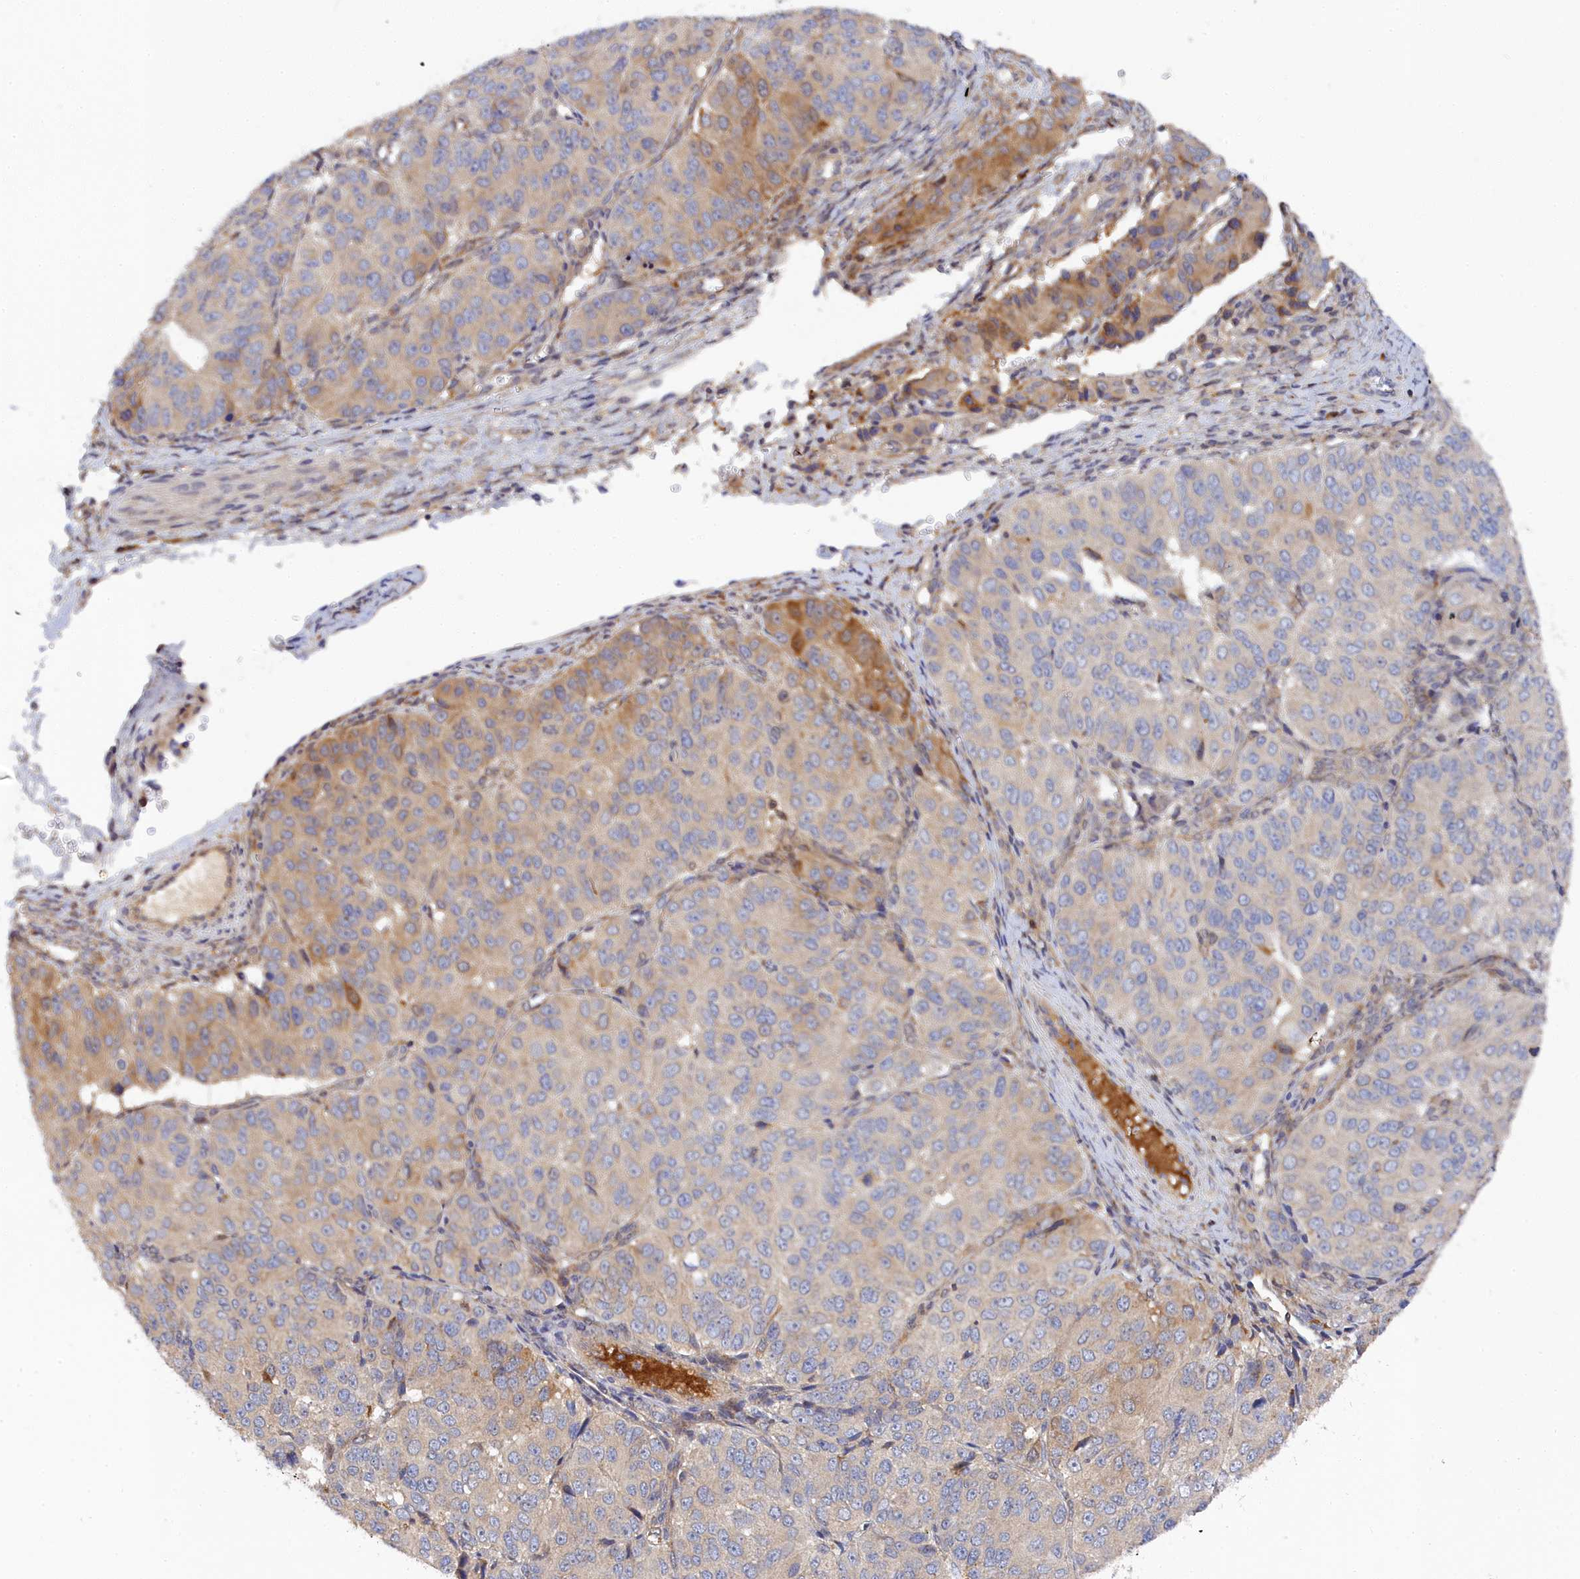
{"staining": {"intensity": "moderate", "quantity": "<25%", "location": "cytoplasmic/membranous"}, "tissue": "ovarian cancer", "cell_type": "Tumor cells", "image_type": "cancer", "snomed": [{"axis": "morphology", "description": "Carcinoma, endometroid"}, {"axis": "topography", "description": "Ovary"}], "caption": "IHC of human endometroid carcinoma (ovarian) displays low levels of moderate cytoplasmic/membranous positivity in about <25% of tumor cells.", "gene": "SPATA5L1", "patient": {"sex": "female", "age": 51}}